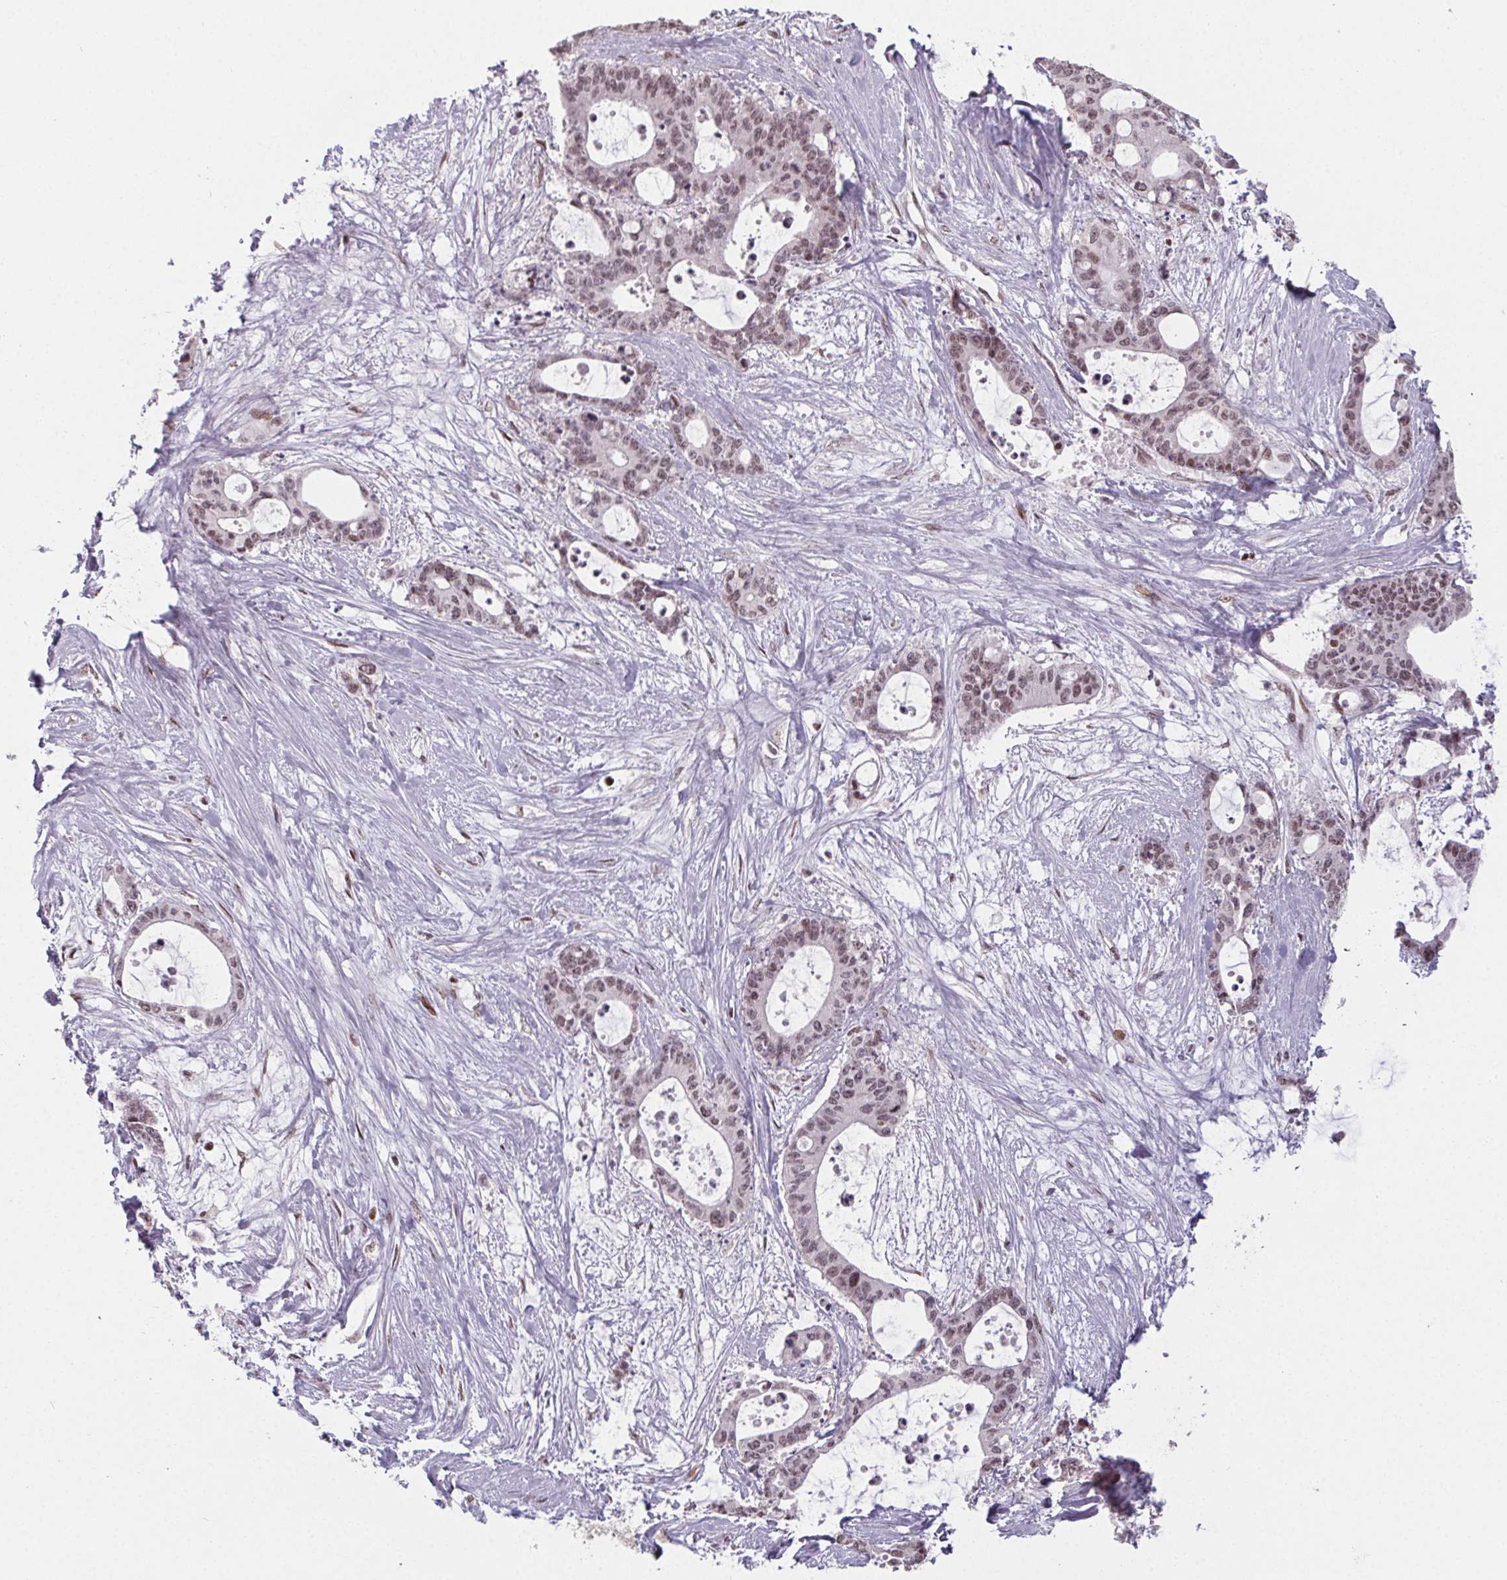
{"staining": {"intensity": "moderate", "quantity": ">75%", "location": "nuclear"}, "tissue": "liver cancer", "cell_type": "Tumor cells", "image_type": "cancer", "snomed": [{"axis": "morphology", "description": "Normal tissue, NOS"}, {"axis": "morphology", "description": "Cholangiocarcinoma"}, {"axis": "topography", "description": "Liver"}, {"axis": "topography", "description": "Peripheral nerve tissue"}], "caption": "Immunohistochemistry of human liver cancer (cholangiocarcinoma) reveals medium levels of moderate nuclear staining in about >75% of tumor cells. (DAB (3,3'-diaminobenzidine) = brown stain, brightfield microscopy at high magnification).", "gene": "KMT2A", "patient": {"sex": "female", "age": 73}}